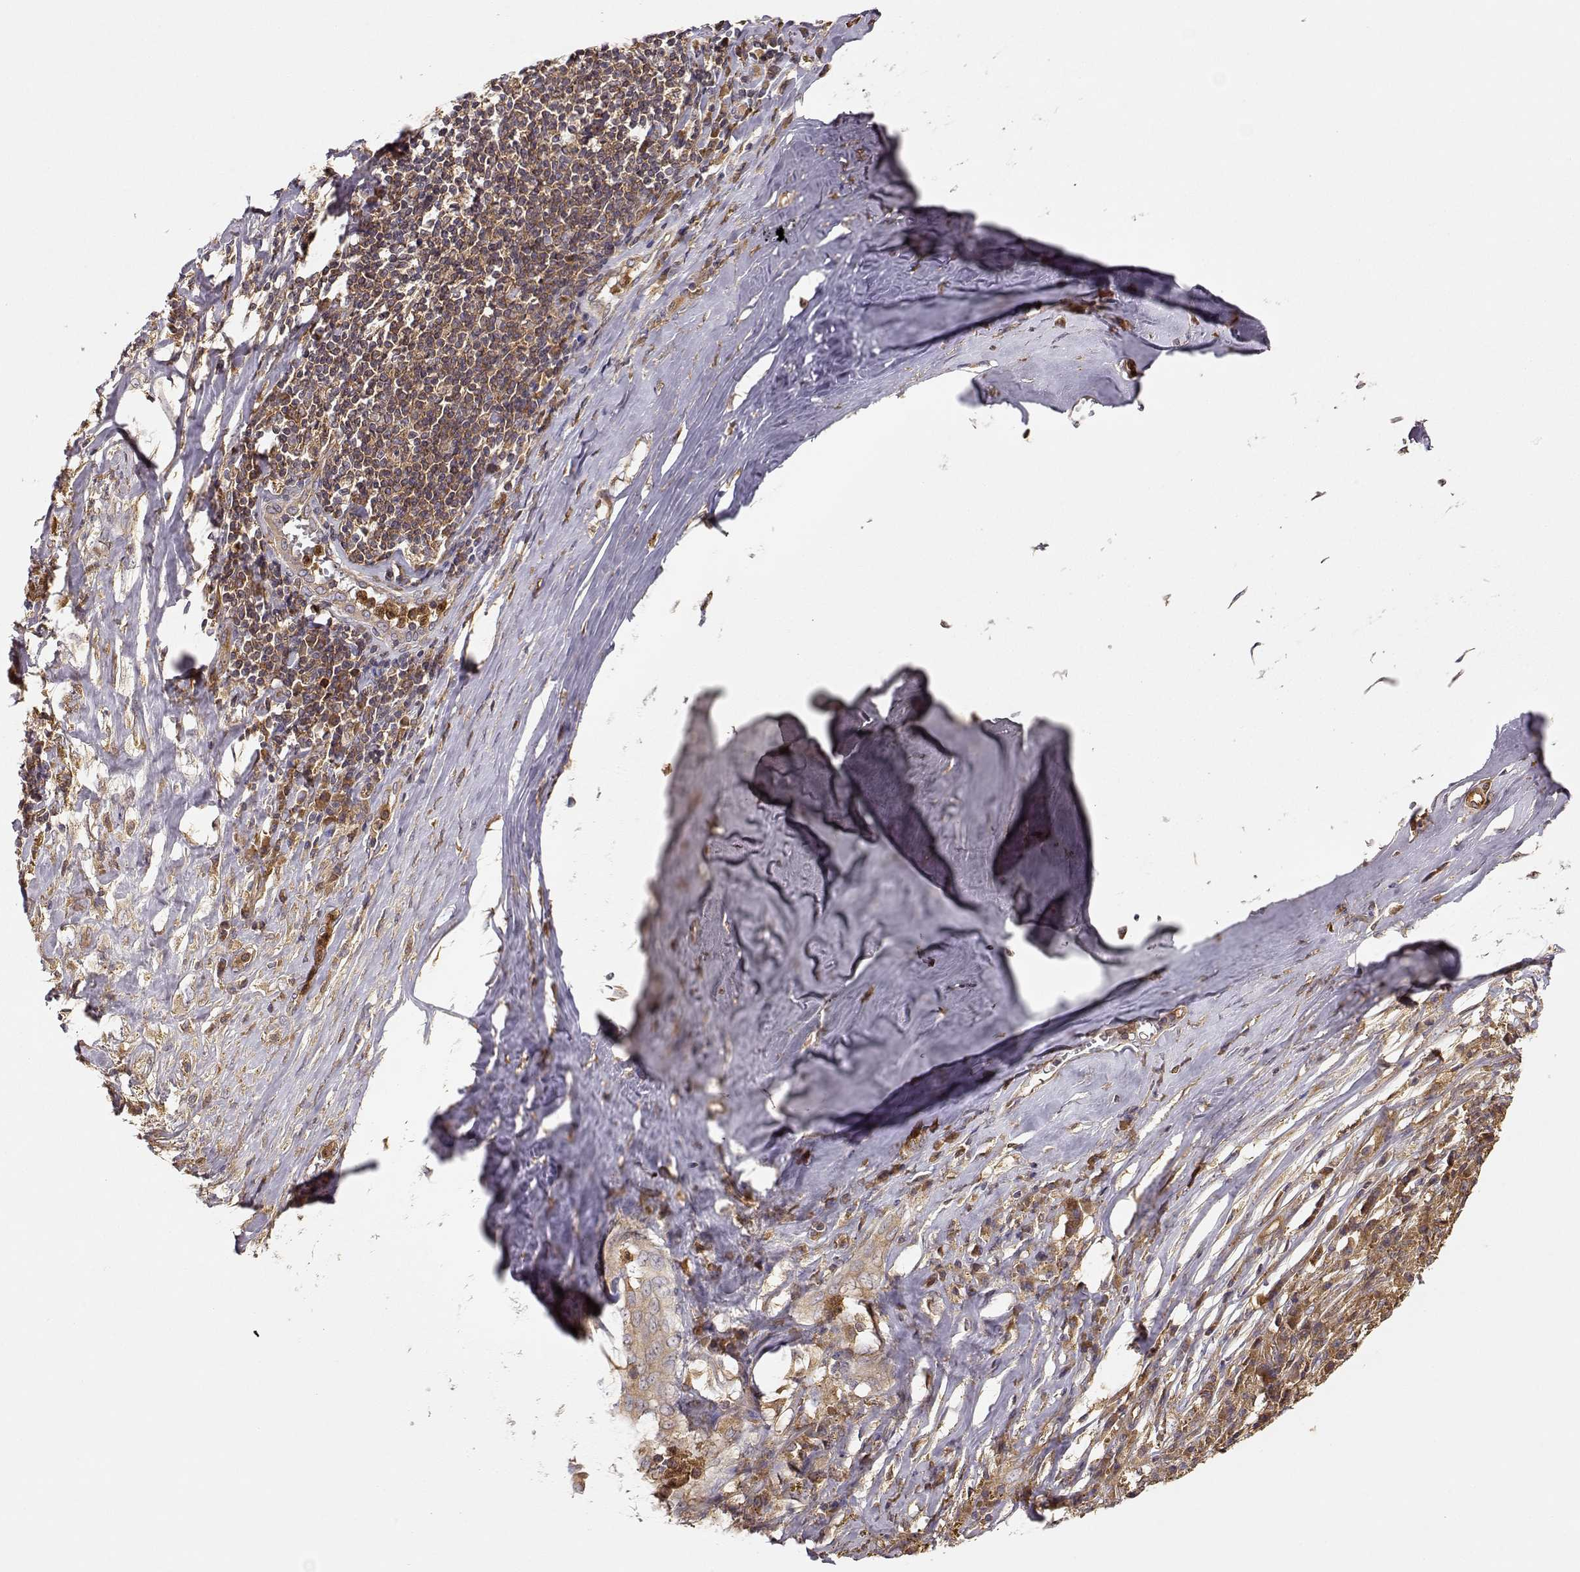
{"staining": {"intensity": "weak", "quantity": ">75%", "location": "cytoplasmic/membranous"}, "tissue": "melanoma", "cell_type": "Tumor cells", "image_type": "cancer", "snomed": [{"axis": "morphology", "description": "Malignant melanoma, NOS"}, {"axis": "topography", "description": "Skin"}], "caption": "Melanoma stained for a protein shows weak cytoplasmic/membranous positivity in tumor cells.", "gene": "ARHGEF2", "patient": {"sex": "female", "age": 91}}